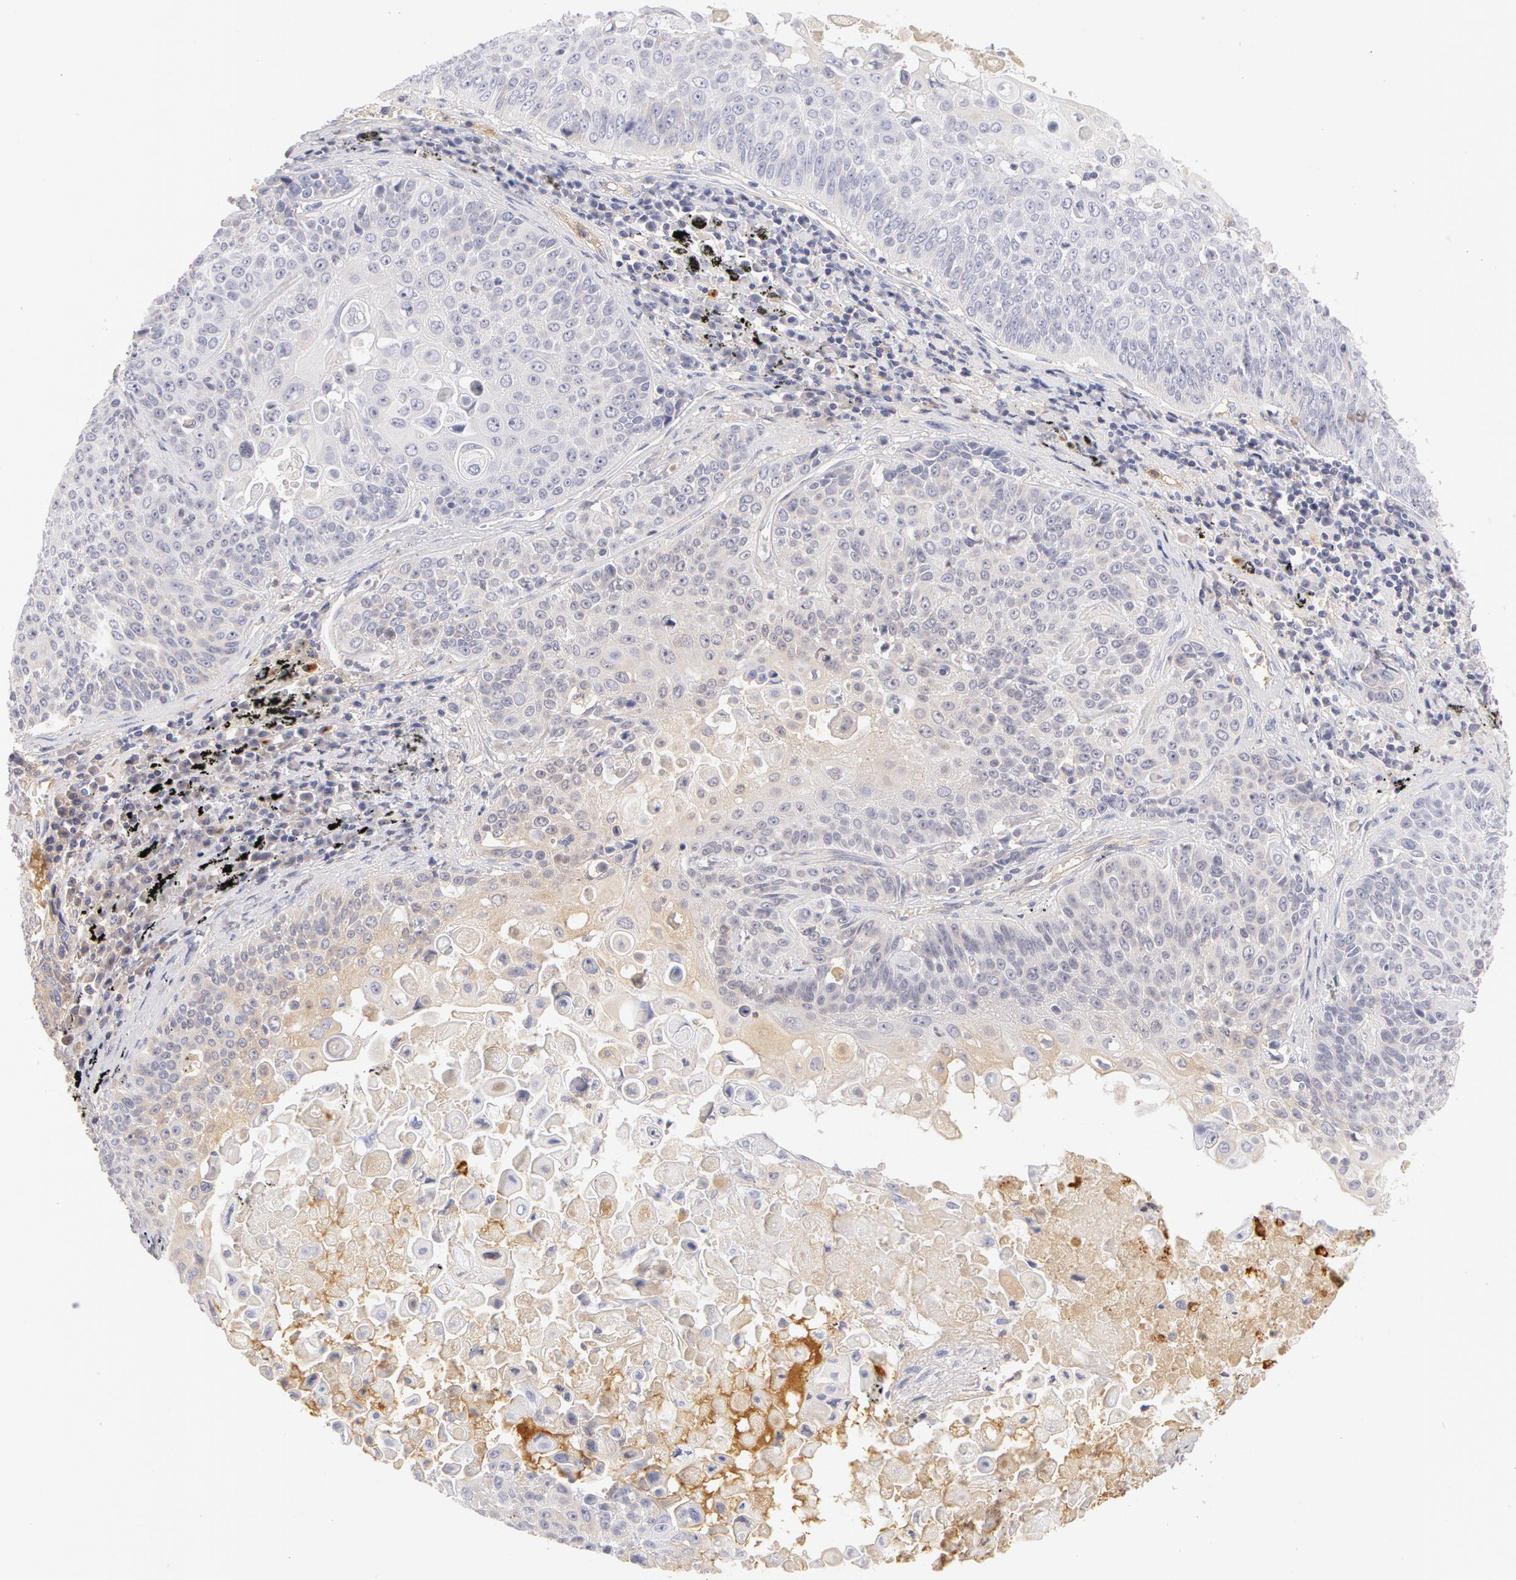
{"staining": {"intensity": "negative", "quantity": "none", "location": "none"}, "tissue": "lung cancer", "cell_type": "Tumor cells", "image_type": "cancer", "snomed": [{"axis": "morphology", "description": "Adenocarcinoma, NOS"}, {"axis": "topography", "description": "Lung"}], "caption": "Histopathology image shows no protein expression in tumor cells of lung adenocarcinoma tissue.", "gene": "AHSG", "patient": {"sex": "male", "age": 60}}